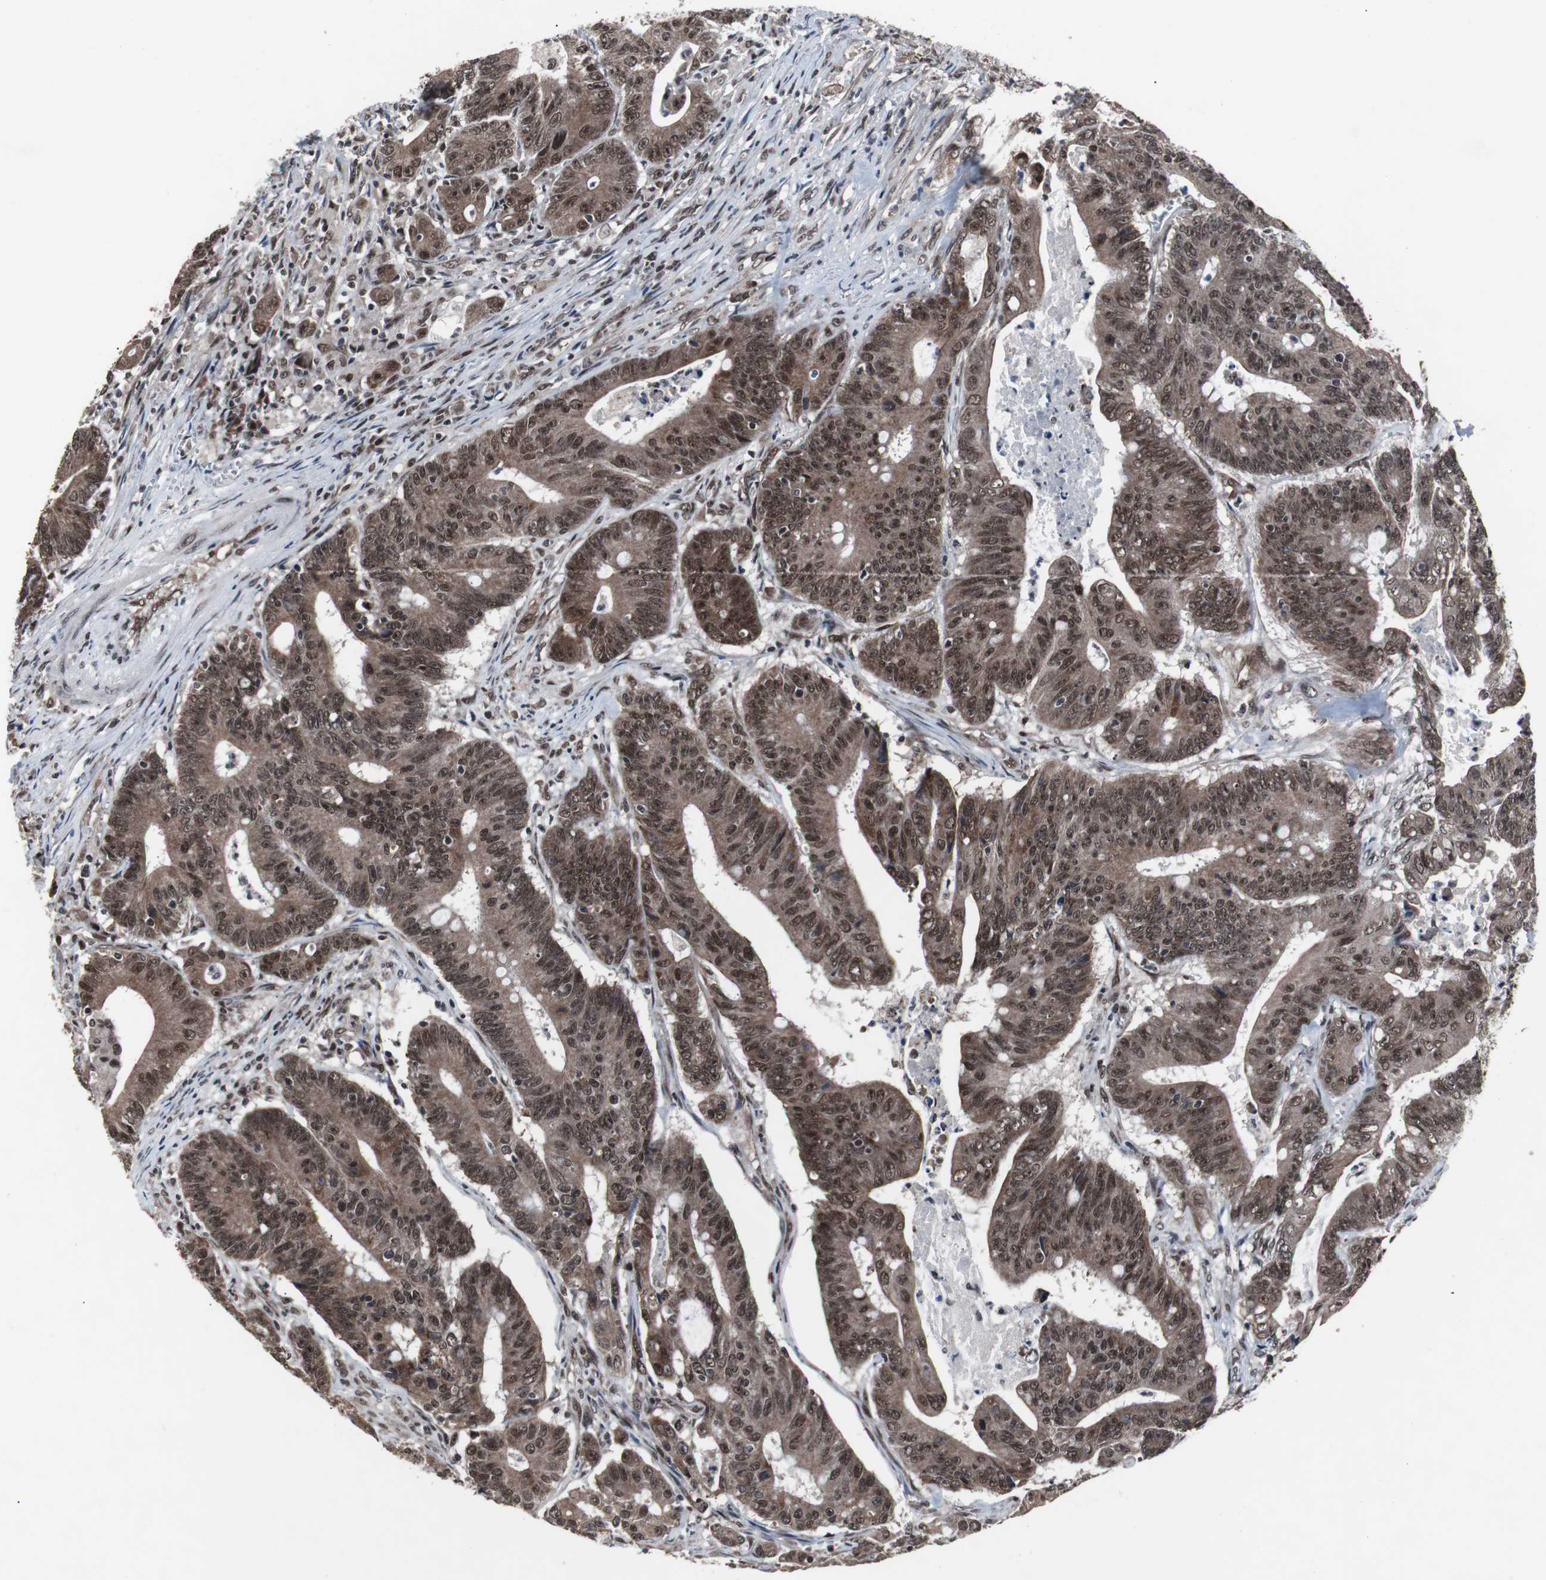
{"staining": {"intensity": "moderate", "quantity": ">75%", "location": "cytoplasmic/membranous,nuclear"}, "tissue": "colorectal cancer", "cell_type": "Tumor cells", "image_type": "cancer", "snomed": [{"axis": "morphology", "description": "Adenocarcinoma, NOS"}, {"axis": "topography", "description": "Colon"}], "caption": "DAB (3,3'-diaminobenzidine) immunohistochemical staining of colorectal cancer (adenocarcinoma) demonstrates moderate cytoplasmic/membranous and nuclear protein expression in about >75% of tumor cells. The staining is performed using DAB (3,3'-diaminobenzidine) brown chromogen to label protein expression. The nuclei are counter-stained blue using hematoxylin.", "gene": "GTF2F2", "patient": {"sex": "male", "age": 45}}